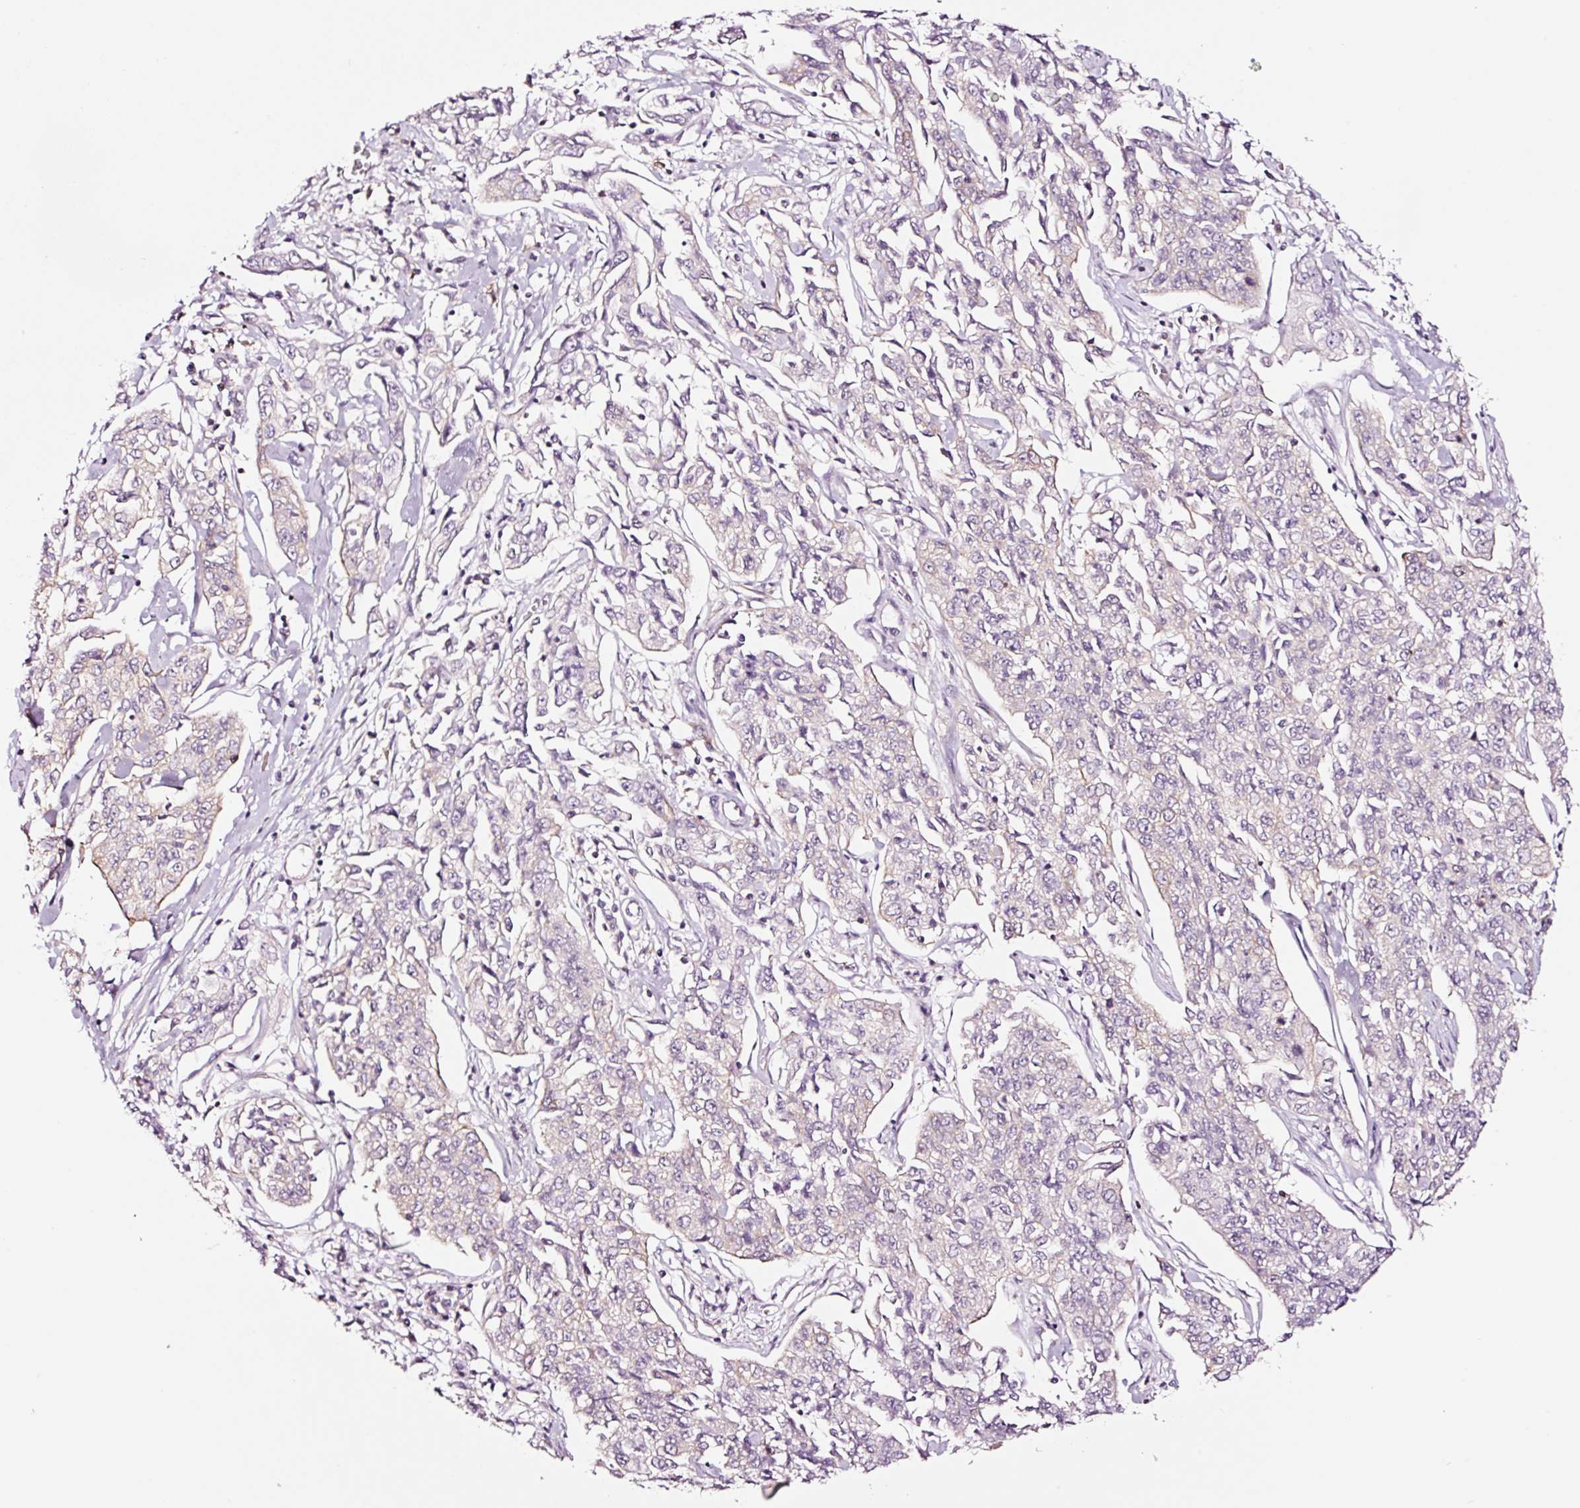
{"staining": {"intensity": "negative", "quantity": "none", "location": "none"}, "tissue": "cervical cancer", "cell_type": "Tumor cells", "image_type": "cancer", "snomed": [{"axis": "morphology", "description": "Squamous cell carcinoma, NOS"}, {"axis": "topography", "description": "Cervix"}], "caption": "There is no significant staining in tumor cells of cervical squamous cell carcinoma. (Immunohistochemistry, brightfield microscopy, high magnification).", "gene": "ADD3", "patient": {"sex": "female", "age": 35}}